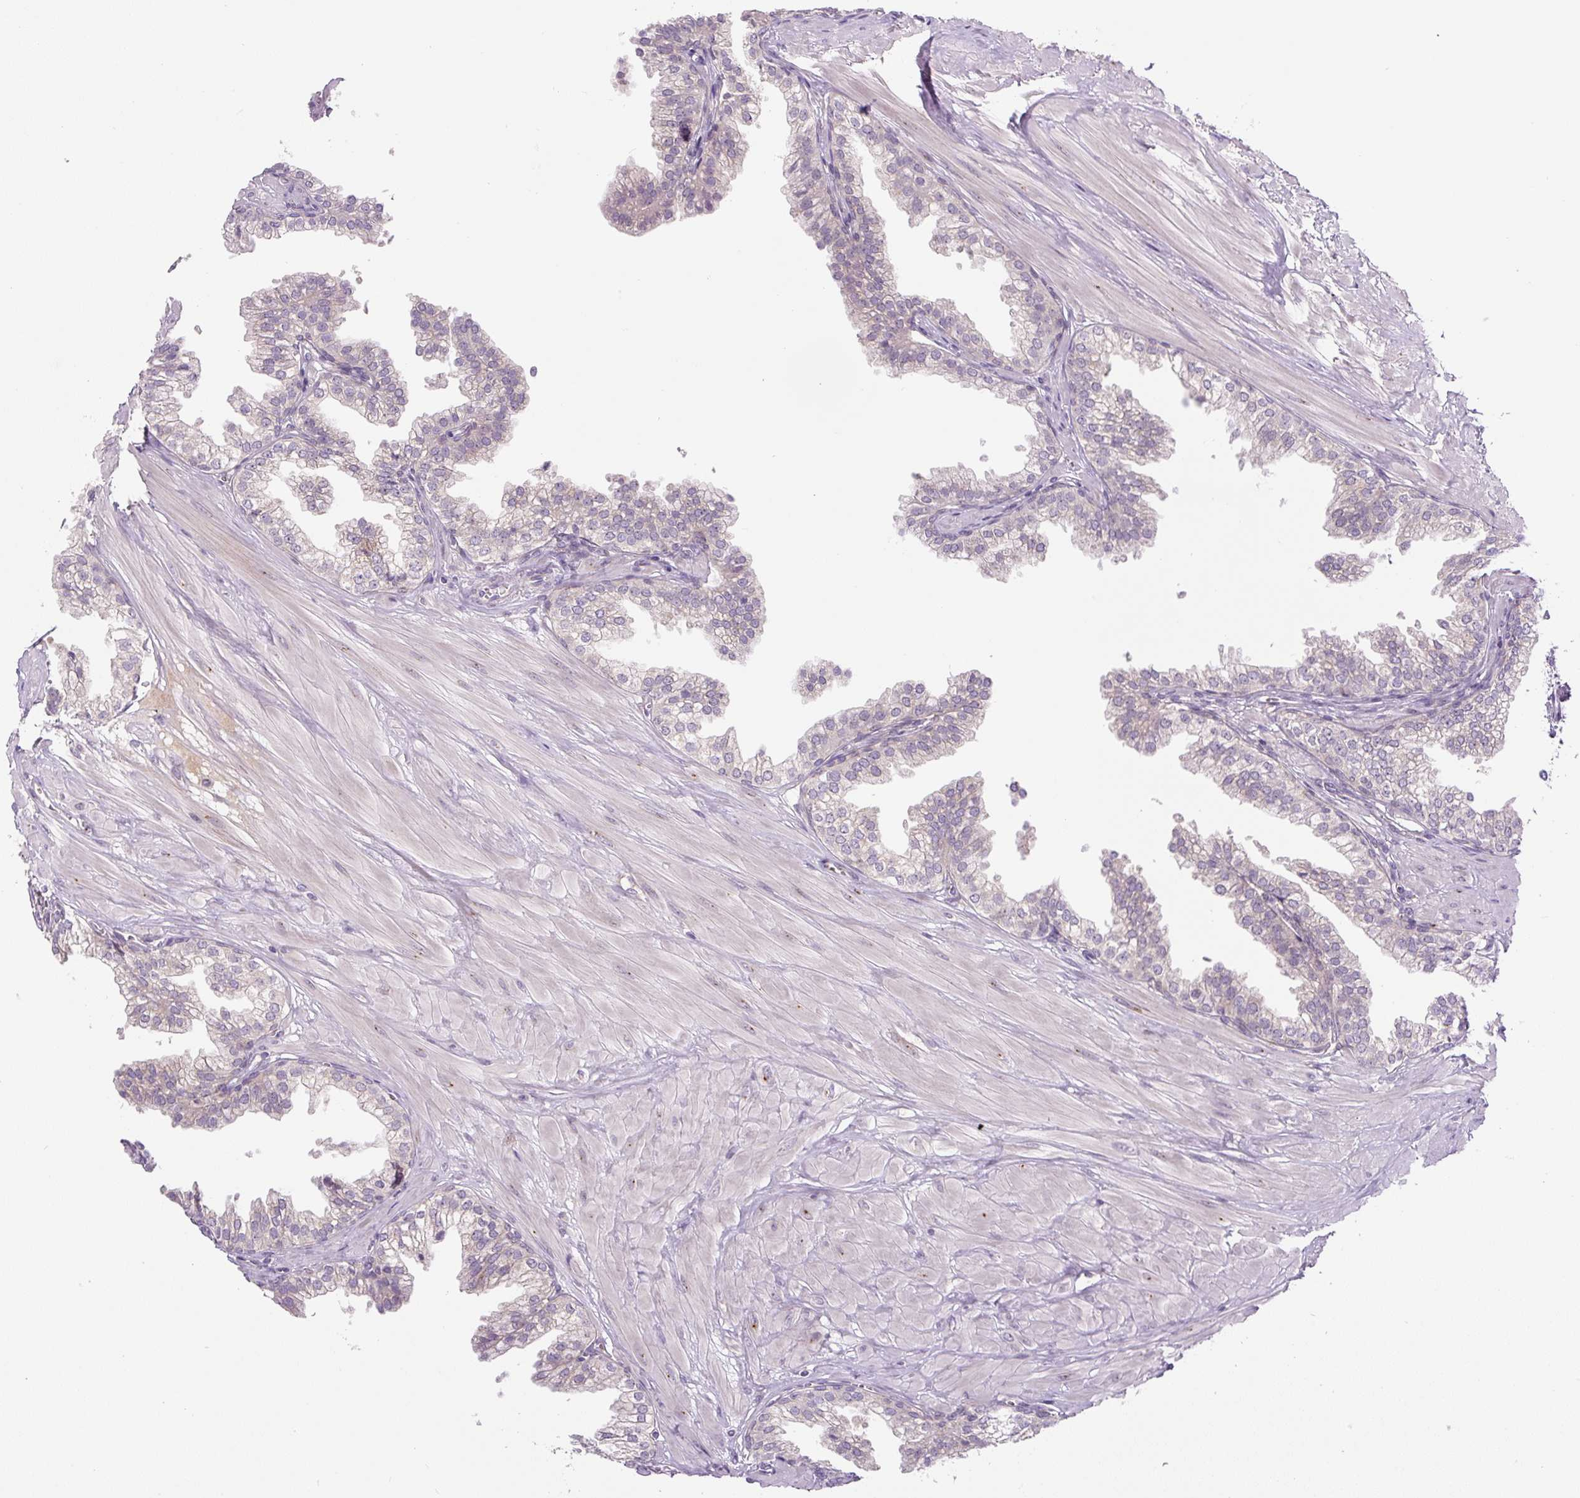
{"staining": {"intensity": "negative", "quantity": "none", "location": "none"}, "tissue": "prostate", "cell_type": "Glandular cells", "image_type": "normal", "snomed": [{"axis": "morphology", "description": "Normal tissue, NOS"}, {"axis": "topography", "description": "Prostate"}, {"axis": "topography", "description": "Peripheral nerve tissue"}], "caption": "Immunohistochemistry of normal prostate reveals no positivity in glandular cells. (IHC, brightfield microscopy, high magnification).", "gene": "PCM1", "patient": {"sex": "male", "age": 55}}